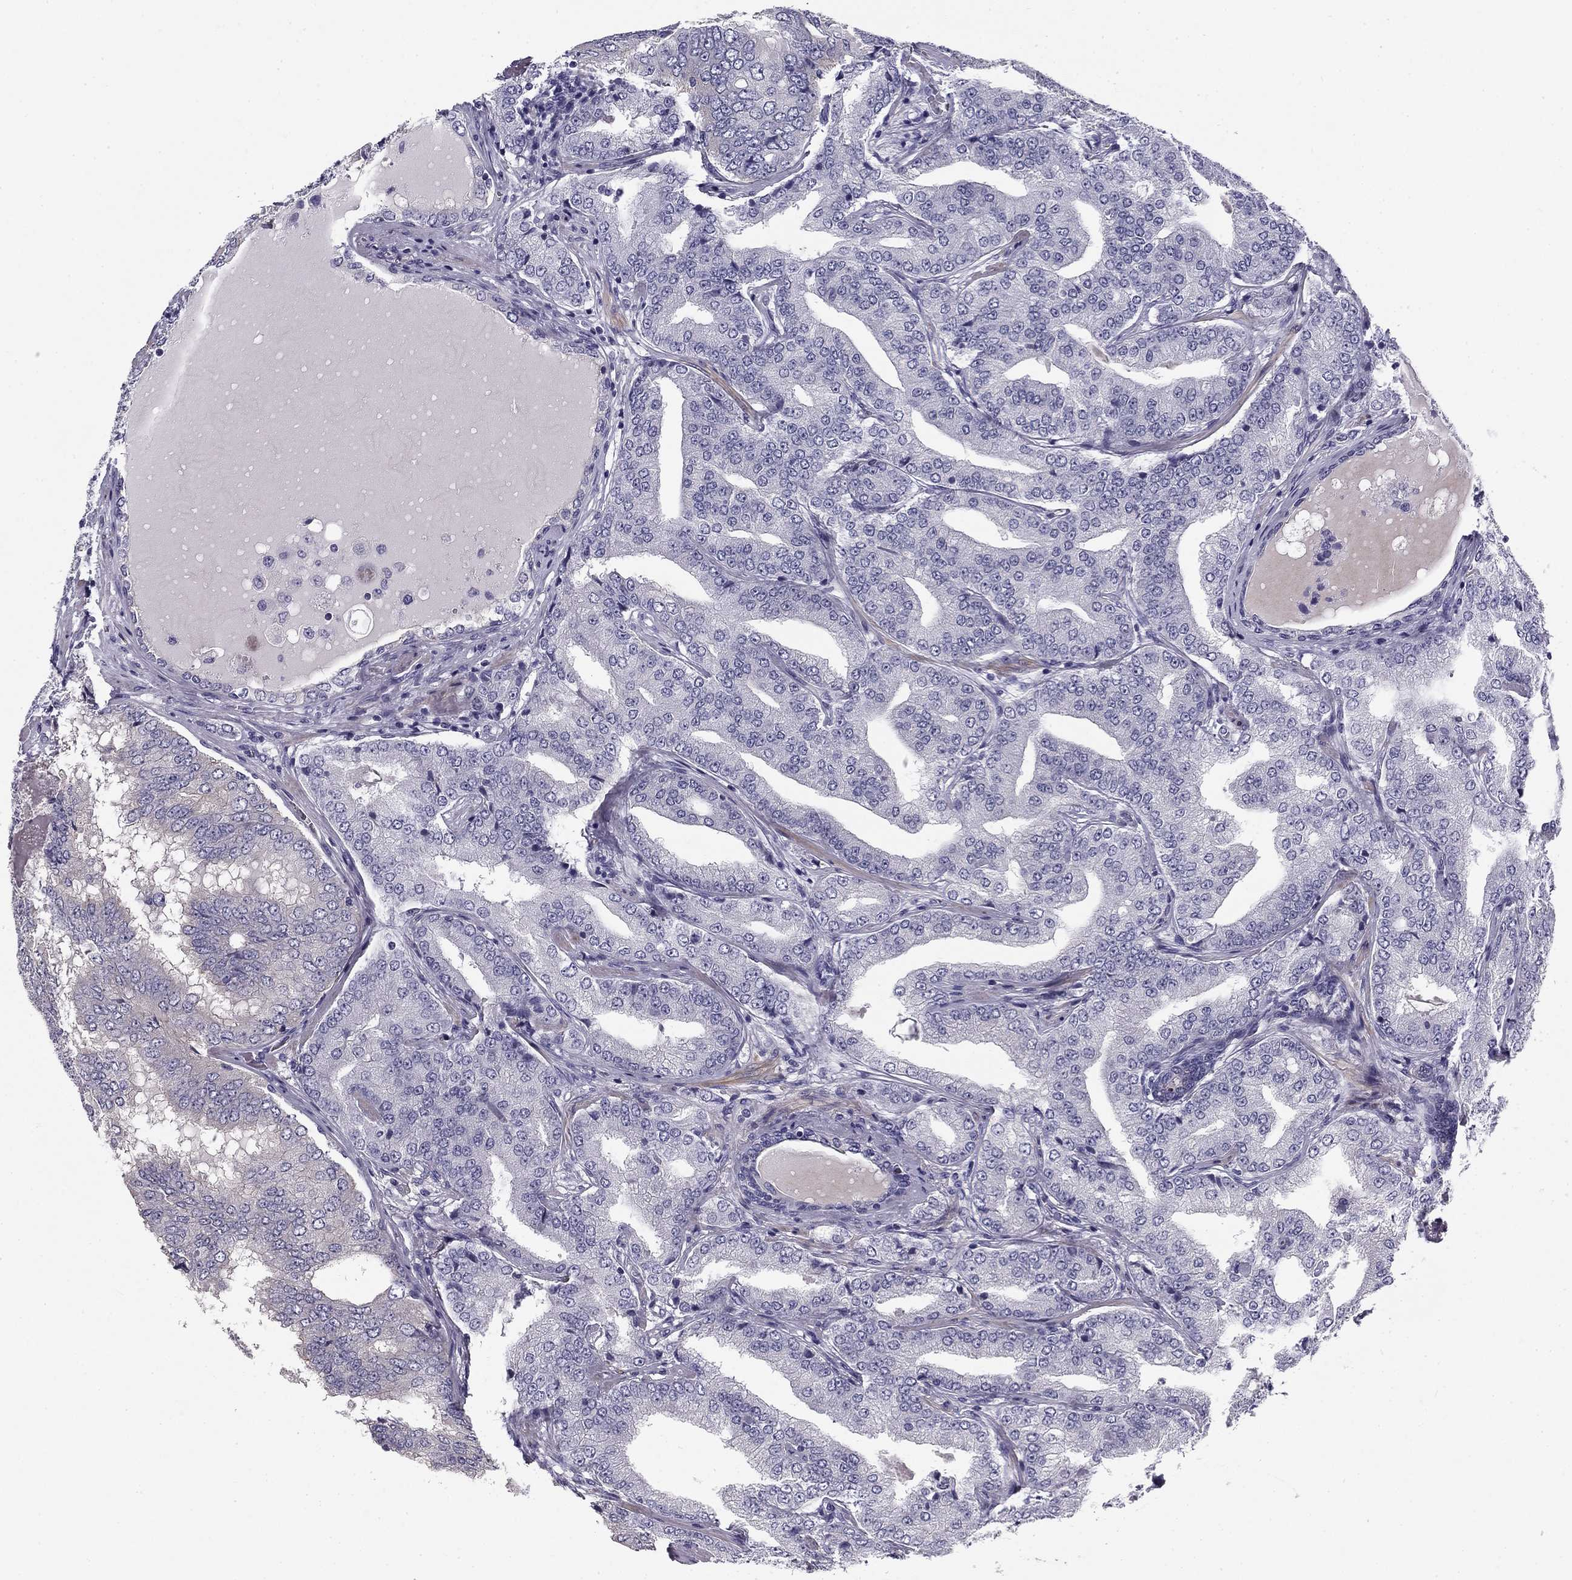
{"staining": {"intensity": "negative", "quantity": "none", "location": "none"}, "tissue": "prostate cancer", "cell_type": "Tumor cells", "image_type": "cancer", "snomed": [{"axis": "morphology", "description": "Adenocarcinoma, NOS"}, {"axis": "topography", "description": "Prostate"}], "caption": "Prostate cancer stained for a protein using IHC displays no expression tumor cells.", "gene": "FLNC", "patient": {"sex": "male", "age": 65}}